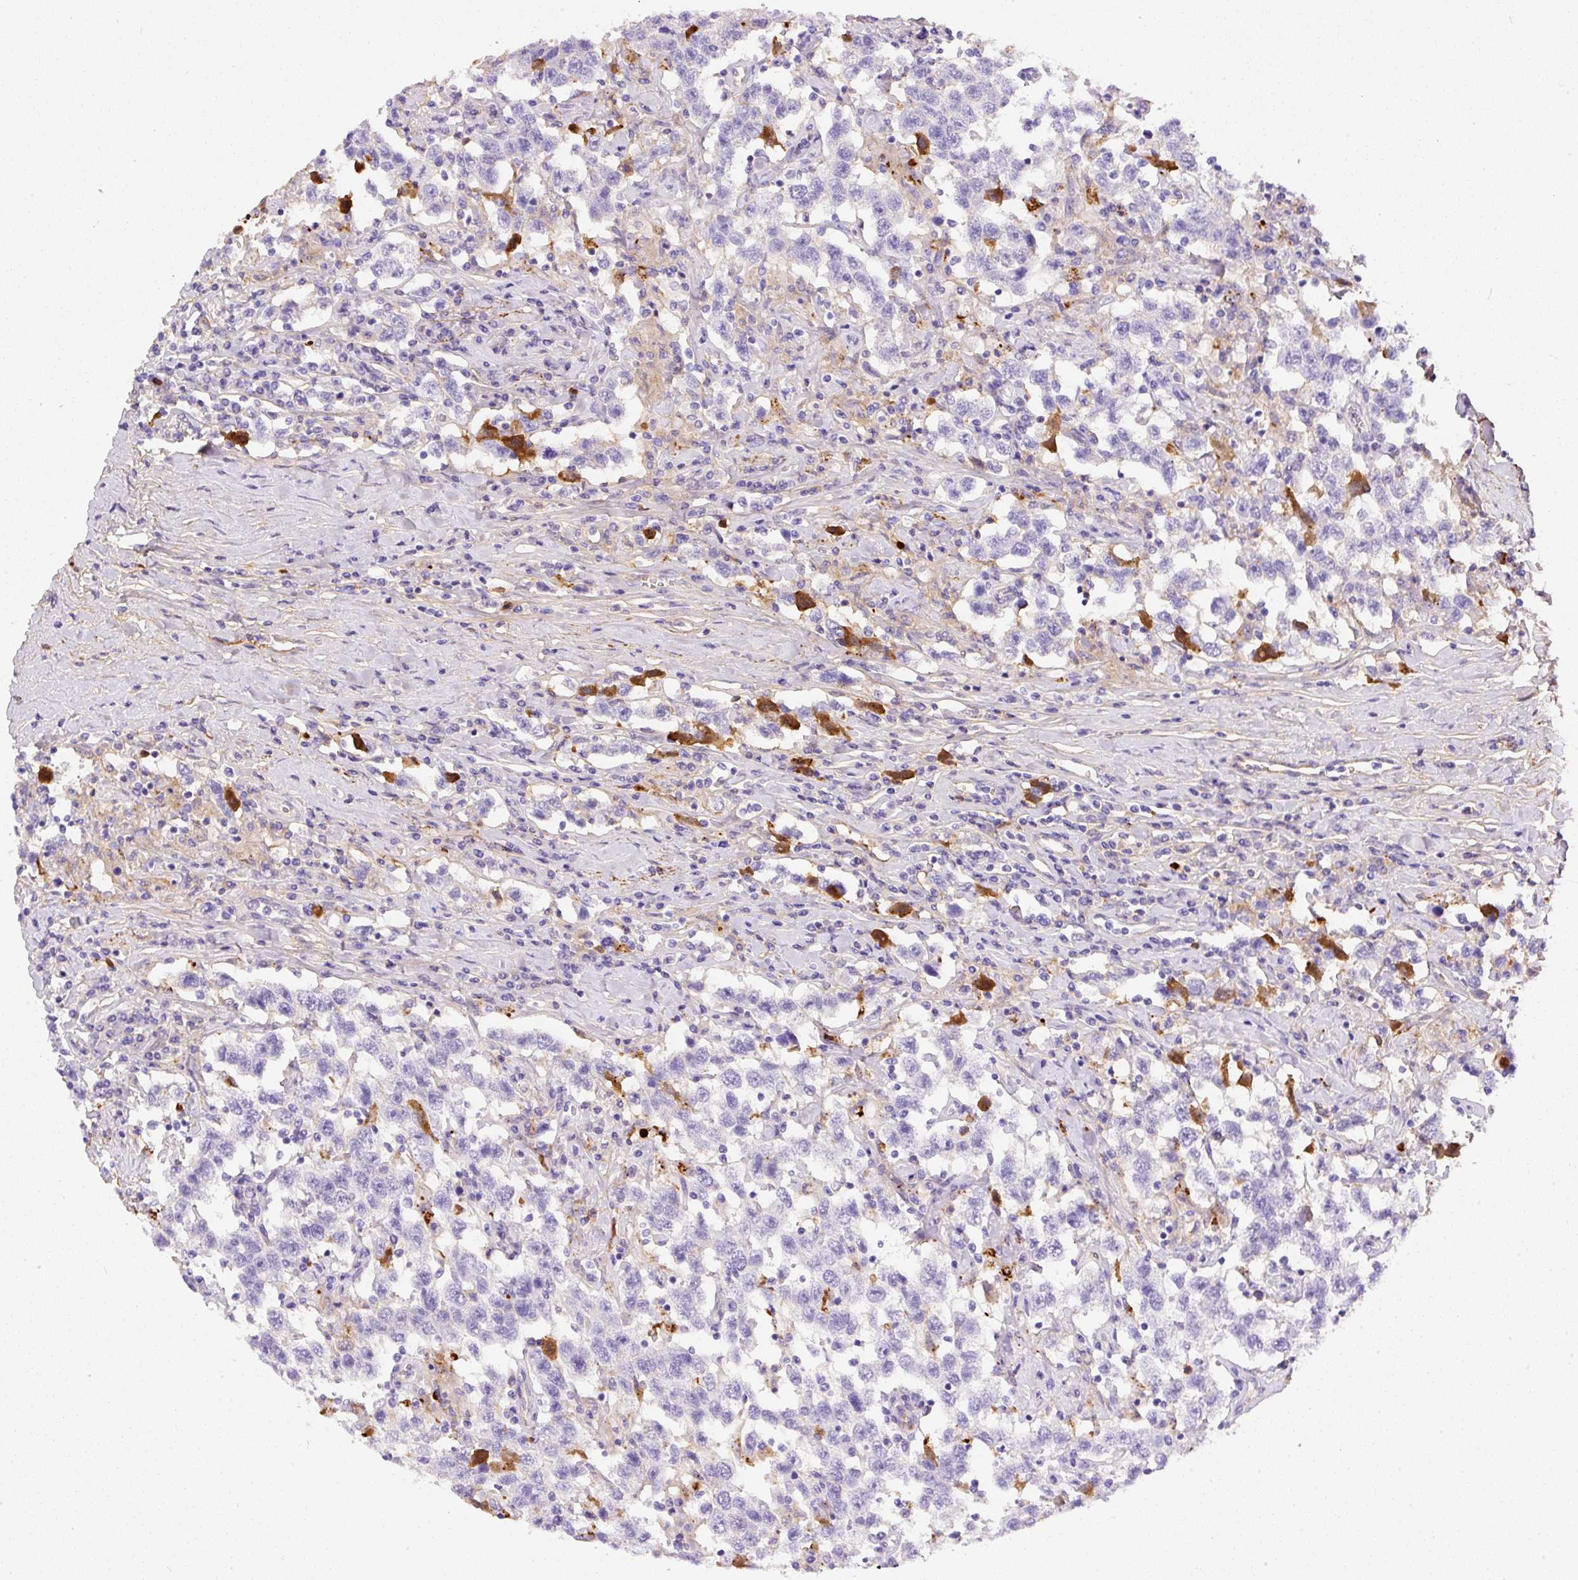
{"staining": {"intensity": "moderate", "quantity": "<25%", "location": "cytoplasmic/membranous"}, "tissue": "testis cancer", "cell_type": "Tumor cells", "image_type": "cancer", "snomed": [{"axis": "morphology", "description": "Seminoma, NOS"}, {"axis": "topography", "description": "Testis"}], "caption": "Brown immunohistochemical staining in human testis cancer (seminoma) displays moderate cytoplasmic/membranous staining in about <25% of tumor cells. The staining was performed using DAB (3,3'-diaminobenzidine) to visualize the protein expression in brown, while the nuclei were stained in blue with hematoxylin (Magnification: 20x).", "gene": "APCS", "patient": {"sex": "male", "age": 41}}